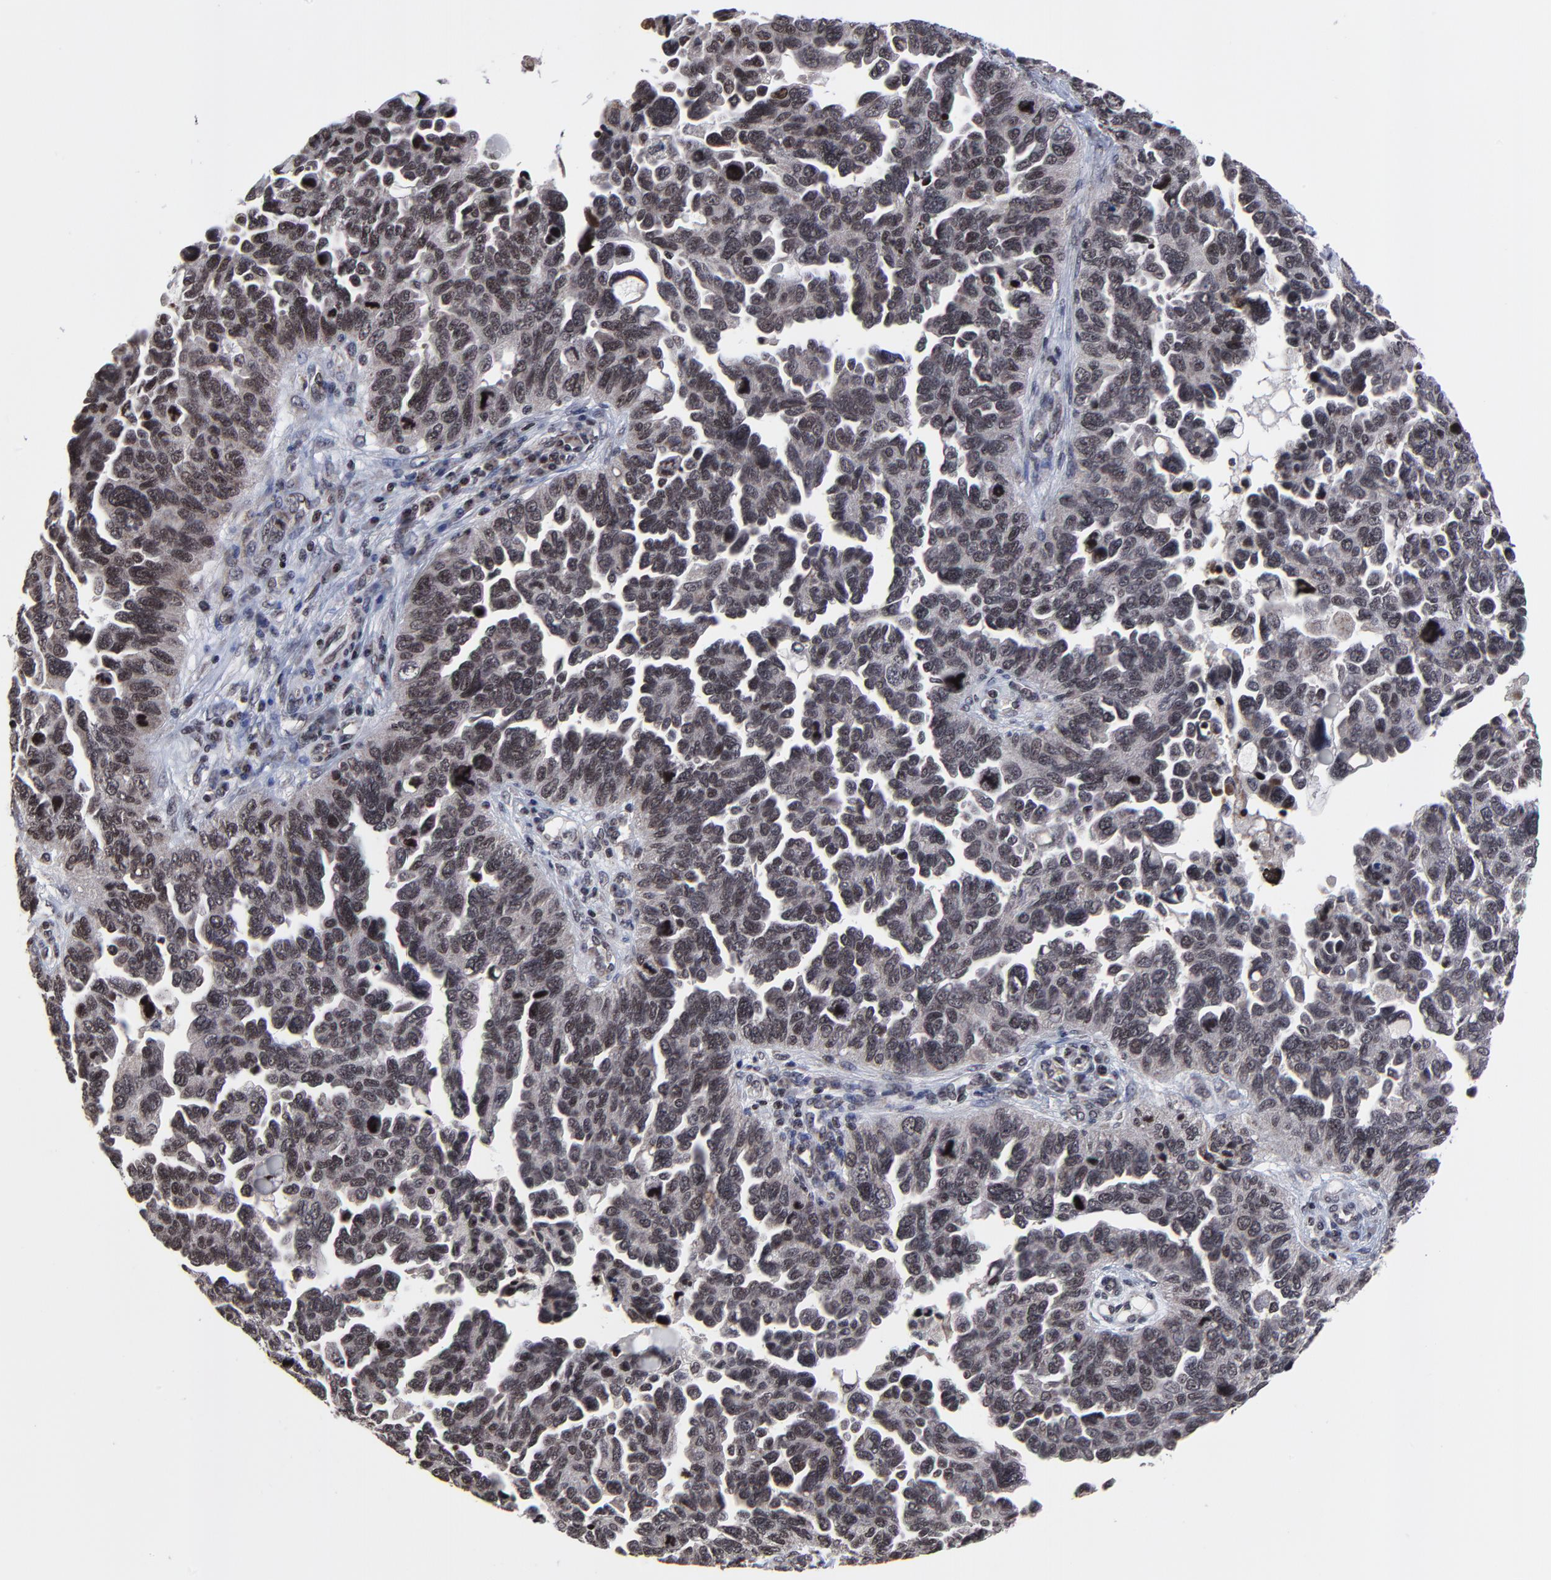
{"staining": {"intensity": "weak", "quantity": ">75%", "location": "cytoplasmic/membranous,nuclear"}, "tissue": "ovarian cancer", "cell_type": "Tumor cells", "image_type": "cancer", "snomed": [{"axis": "morphology", "description": "Cystadenocarcinoma, serous, NOS"}, {"axis": "topography", "description": "Ovary"}], "caption": "IHC micrograph of ovarian cancer stained for a protein (brown), which displays low levels of weak cytoplasmic/membranous and nuclear positivity in about >75% of tumor cells.", "gene": "ZNF777", "patient": {"sex": "female", "age": 64}}